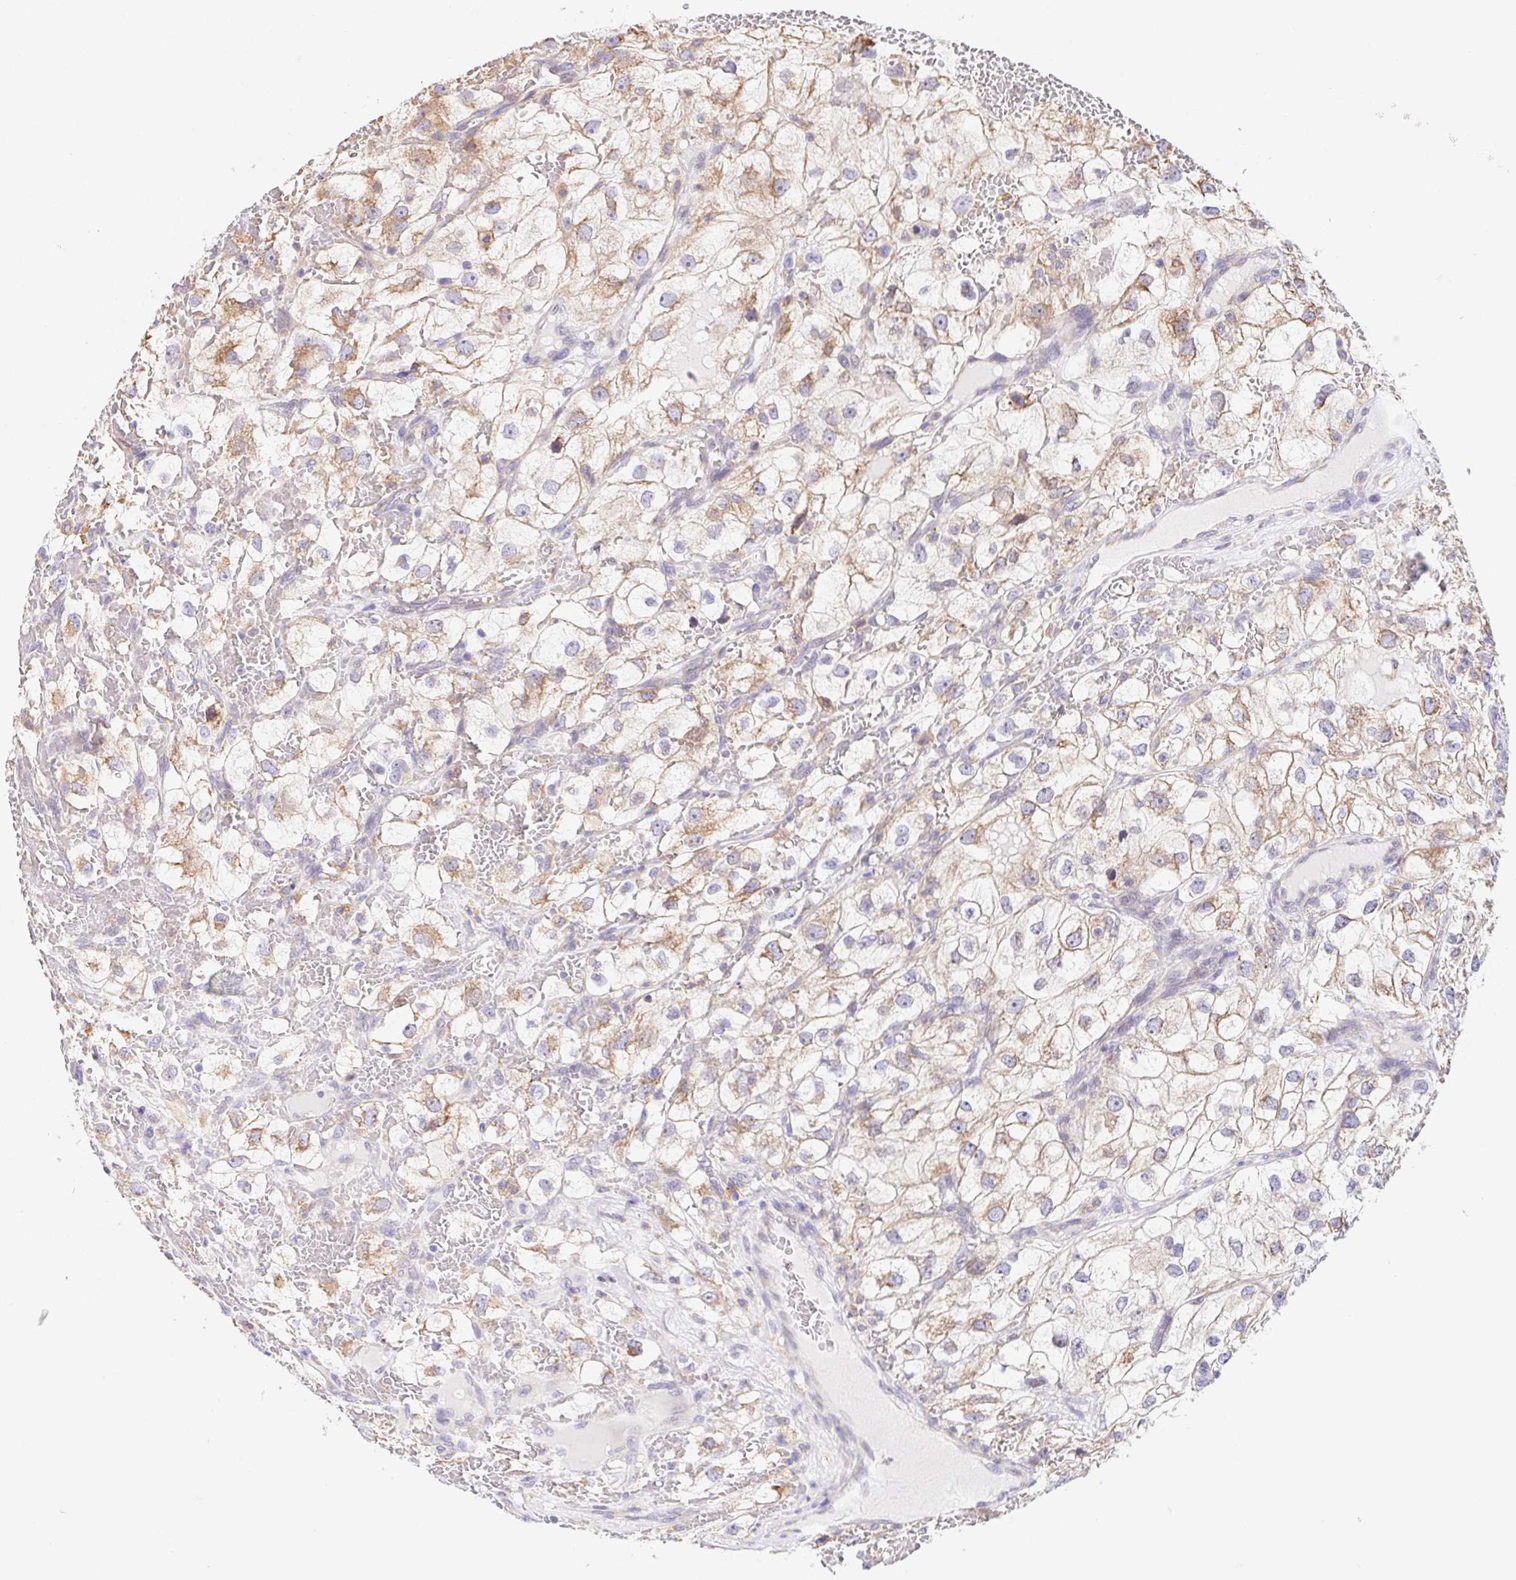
{"staining": {"intensity": "moderate", "quantity": ">75%", "location": "cytoplasmic/membranous"}, "tissue": "renal cancer", "cell_type": "Tumor cells", "image_type": "cancer", "snomed": [{"axis": "morphology", "description": "Adenocarcinoma, NOS"}, {"axis": "topography", "description": "Kidney"}], "caption": "Protein expression analysis of renal adenocarcinoma displays moderate cytoplasmic/membranous expression in about >75% of tumor cells. The protein of interest is stained brown, and the nuclei are stained in blue (DAB IHC with brightfield microscopy, high magnification).", "gene": "ADAM8", "patient": {"sex": "male", "age": 59}}